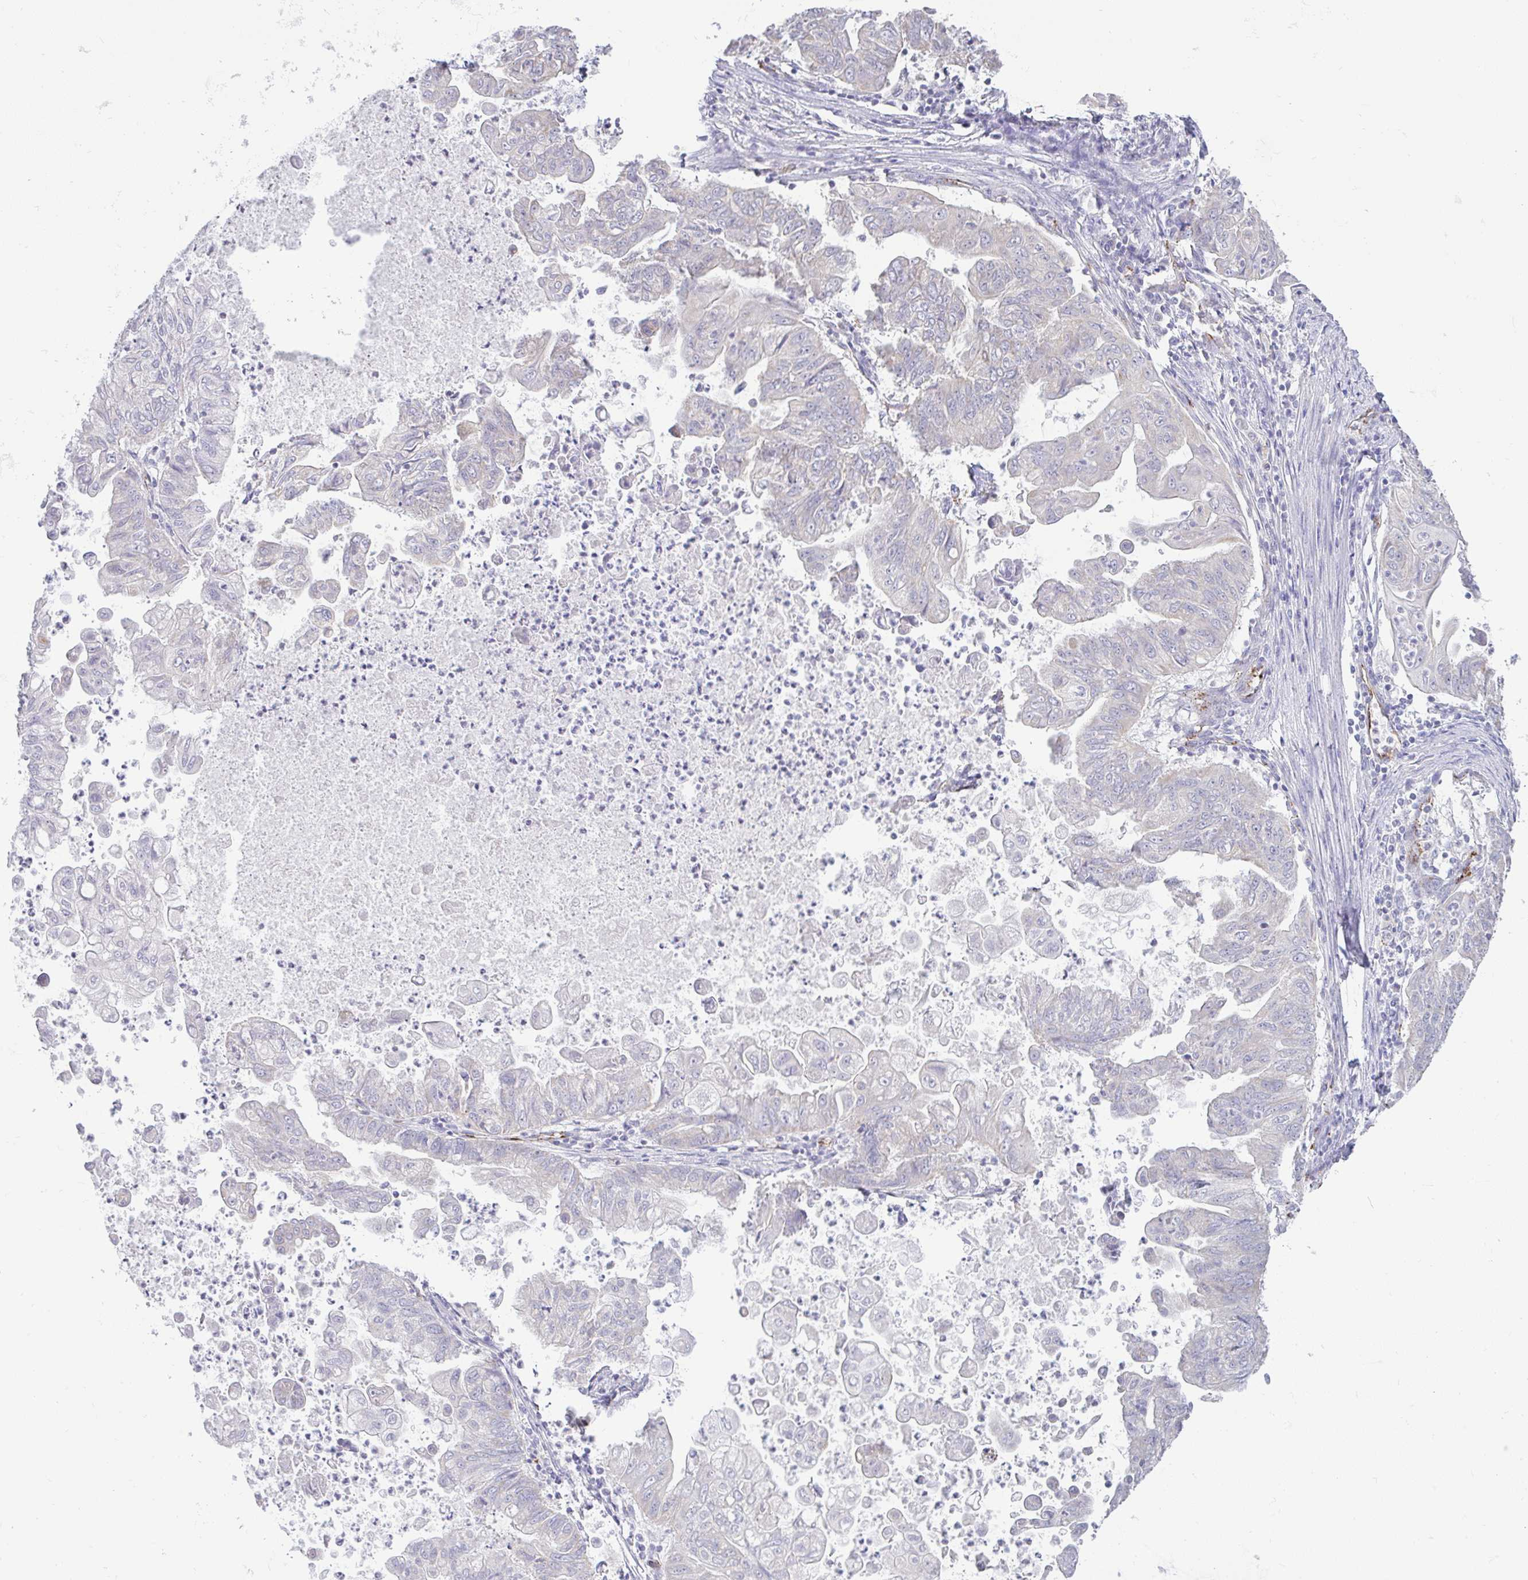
{"staining": {"intensity": "negative", "quantity": "none", "location": "none"}, "tissue": "stomach cancer", "cell_type": "Tumor cells", "image_type": "cancer", "snomed": [{"axis": "morphology", "description": "Adenocarcinoma, NOS"}, {"axis": "topography", "description": "Stomach, upper"}], "caption": "Histopathology image shows no significant protein positivity in tumor cells of stomach adenocarcinoma.", "gene": "PLCD4", "patient": {"sex": "male", "age": 80}}